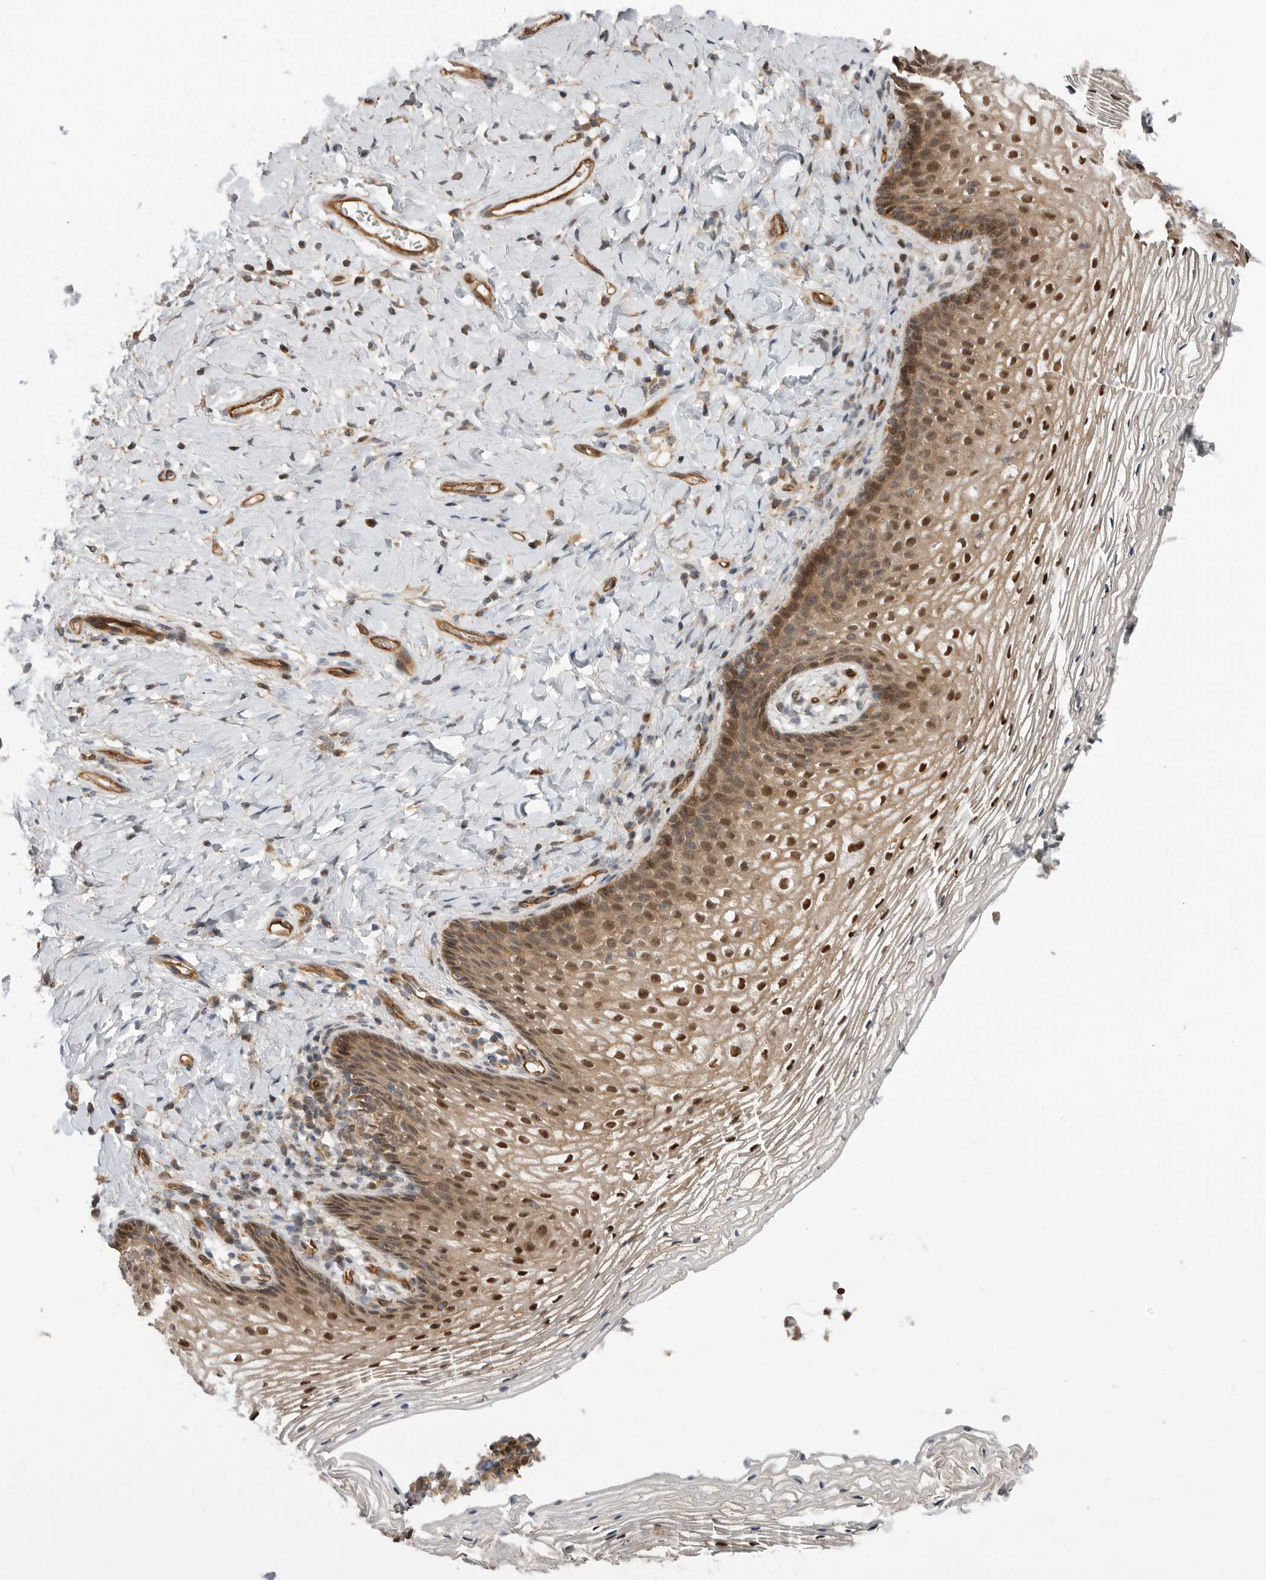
{"staining": {"intensity": "strong", "quantity": "25%-75%", "location": "cytoplasmic/membranous,nuclear"}, "tissue": "vagina", "cell_type": "Squamous epithelial cells", "image_type": "normal", "snomed": [{"axis": "morphology", "description": "Normal tissue, NOS"}, {"axis": "topography", "description": "Vagina"}], "caption": "Immunohistochemical staining of normal vagina demonstrates high levels of strong cytoplasmic/membranous,nuclear staining in about 25%-75% of squamous epithelial cells.", "gene": "STRAP", "patient": {"sex": "female", "age": 60}}